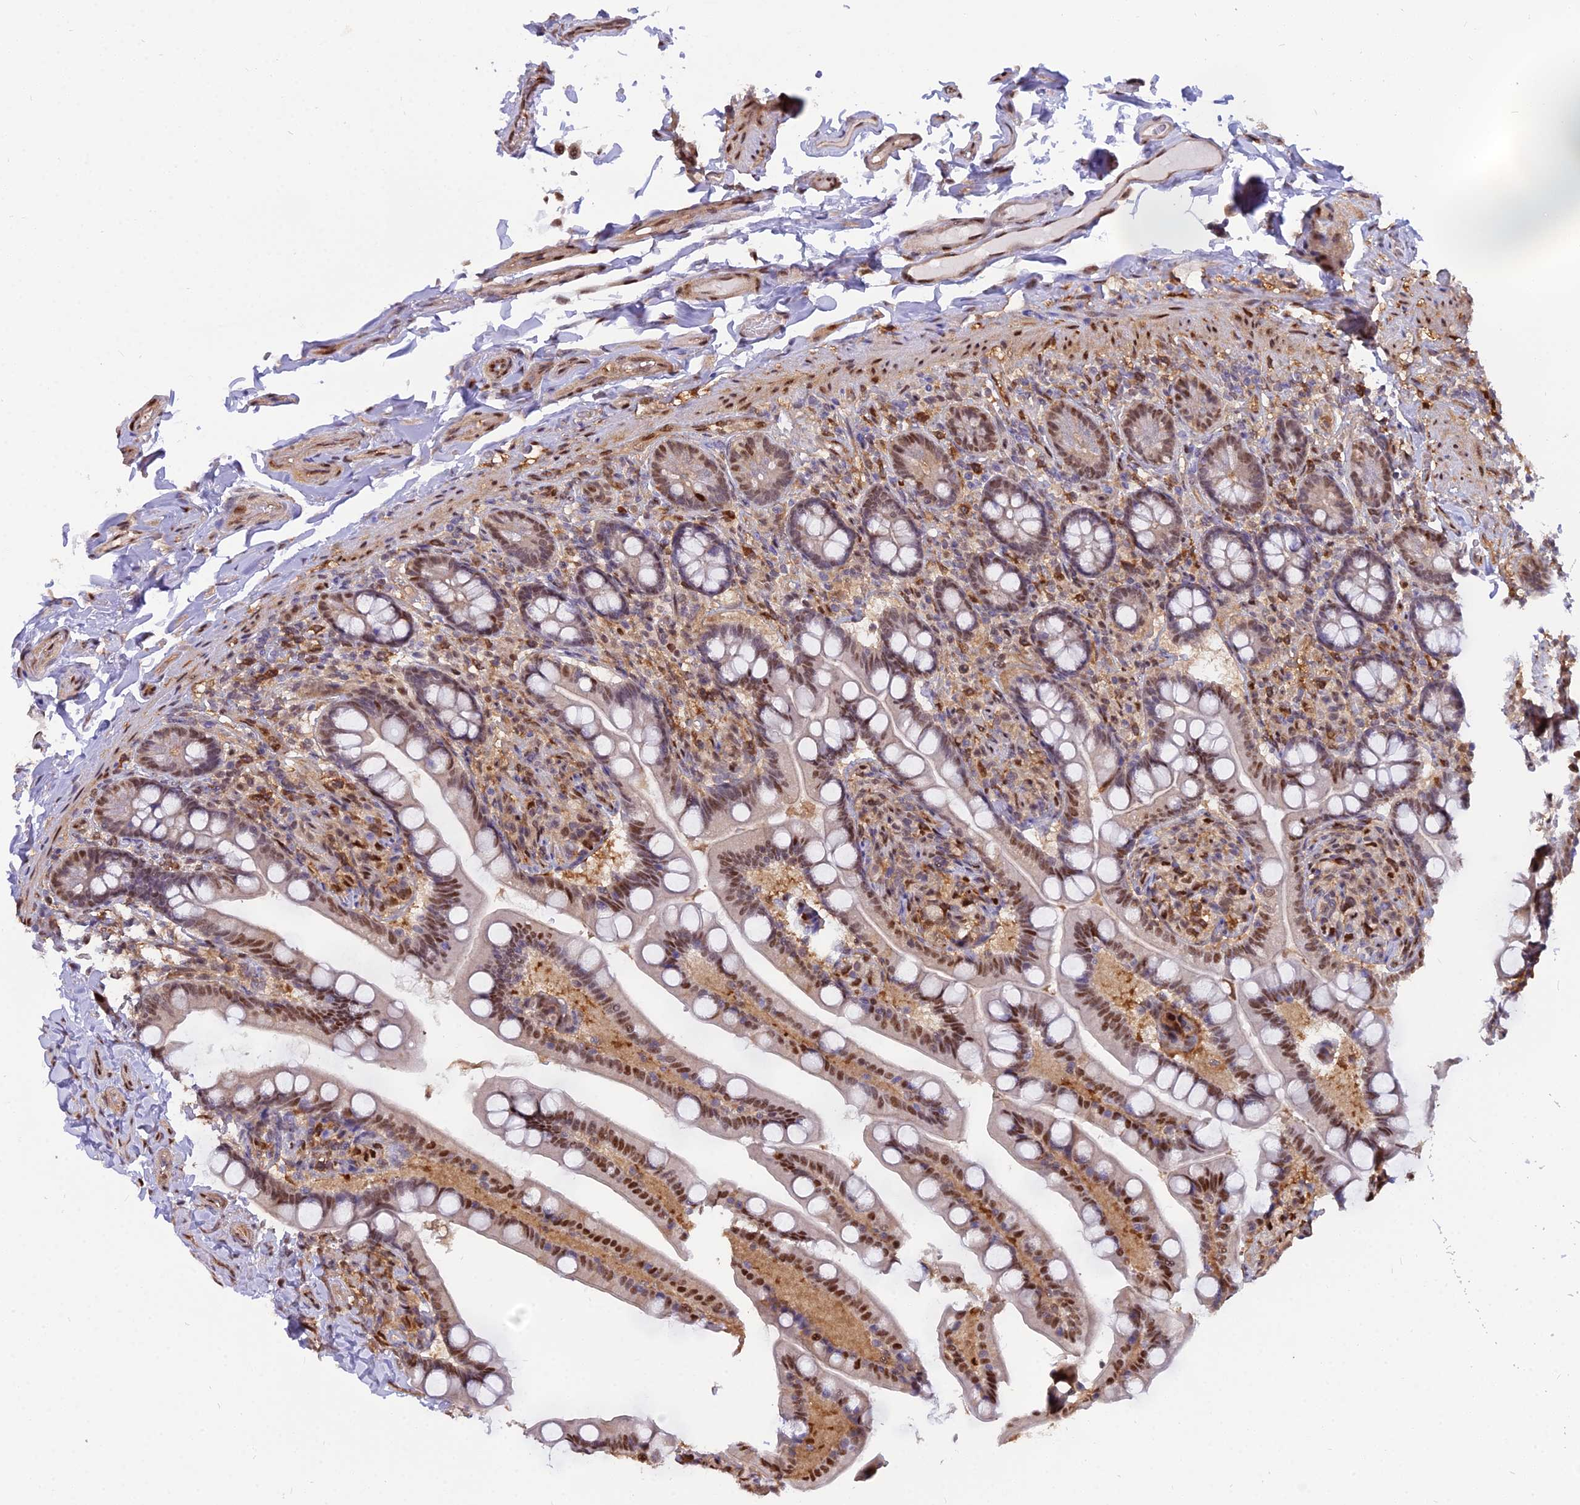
{"staining": {"intensity": "strong", "quantity": ">75%", "location": "nuclear"}, "tissue": "small intestine", "cell_type": "Glandular cells", "image_type": "normal", "snomed": [{"axis": "morphology", "description": "Normal tissue, NOS"}, {"axis": "topography", "description": "Small intestine"}], "caption": "IHC micrograph of unremarkable small intestine: small intestine stained using immunohistochemistry (IHC) demonstrates high levels of strong protein expression localized specifically in the nuclear of glandular cells, appearing as a nuclear brown color.", "gene": "NPEPL1", "patient": {"sex": "female", "age": 64}}